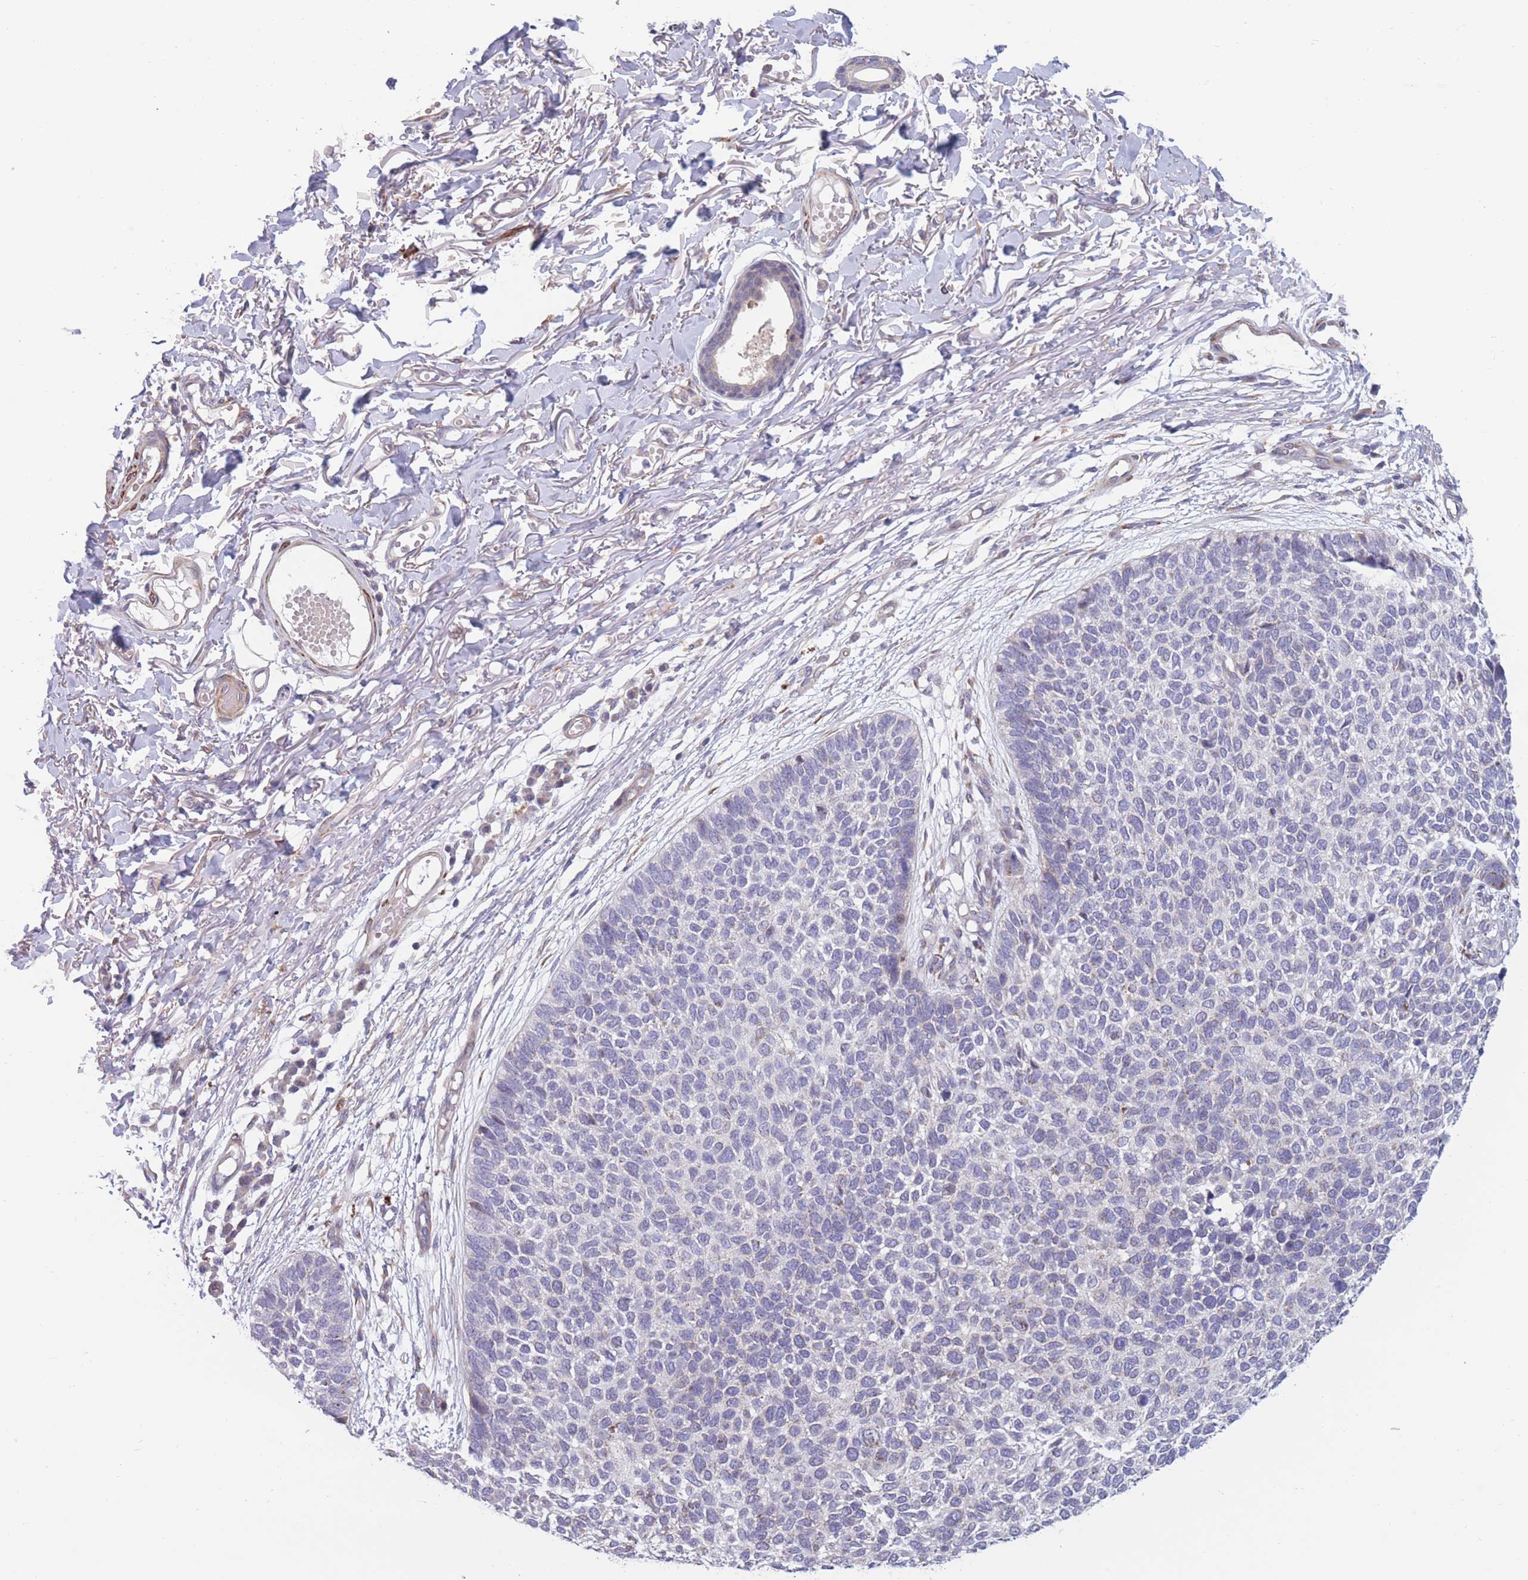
{"staining": {"intensity": "negative", "quantity": "none", "location": "none"}, "tissue": "skin cancer", "cell_type": "Tumor cells", "image_type": "cancer", "snomed": [{"axis": "morphology", "description": "Basal cell carcinoma"}, {"axis": "topography", "description": "Skin"}], "caption": "This histopathology image is of skin cancer (basal cell carcinoma) stained with IHC to label a protein in brown with the nuclei are counter-stained blue. There is no expression in tumor cells. Nuclei are stained in blue.", "gene": "CCNQ", "patient": {"sex": "female", "age": 84}}